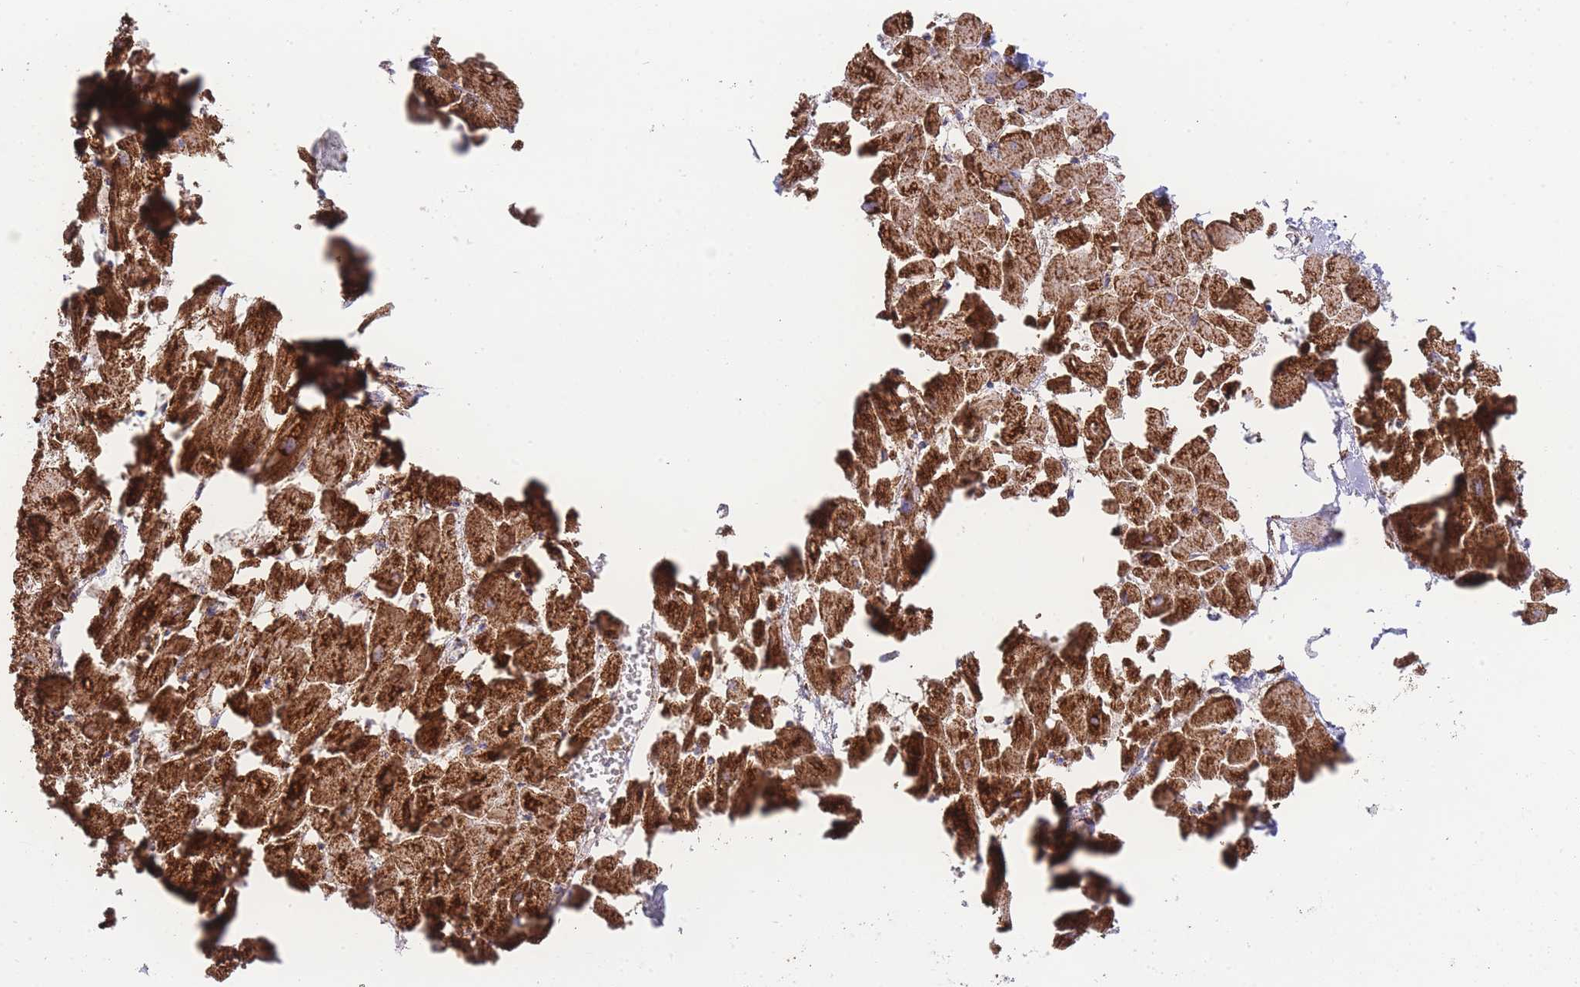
{"staining": {"intensity": "strong", "quantity": ">75%", "location": "cytoplasmic/membranous"}, "tissue": "heart muscle", "cell_type": "Cardiomyocytes", "image_type": "normal", "snomed": [{"axis": "morphology", "description": "Normal tissue, NOS"}, {"axis": "topography", "description": "Heart"}], "caption": "Human heart muscle stained for a protein (brown) exhibits strong cytoplasmic/membranous positive staining in approximately >75% of cardiomyocytes.", "gene": "GSTM1", "patient": {"sex": "female", "age": 64}}